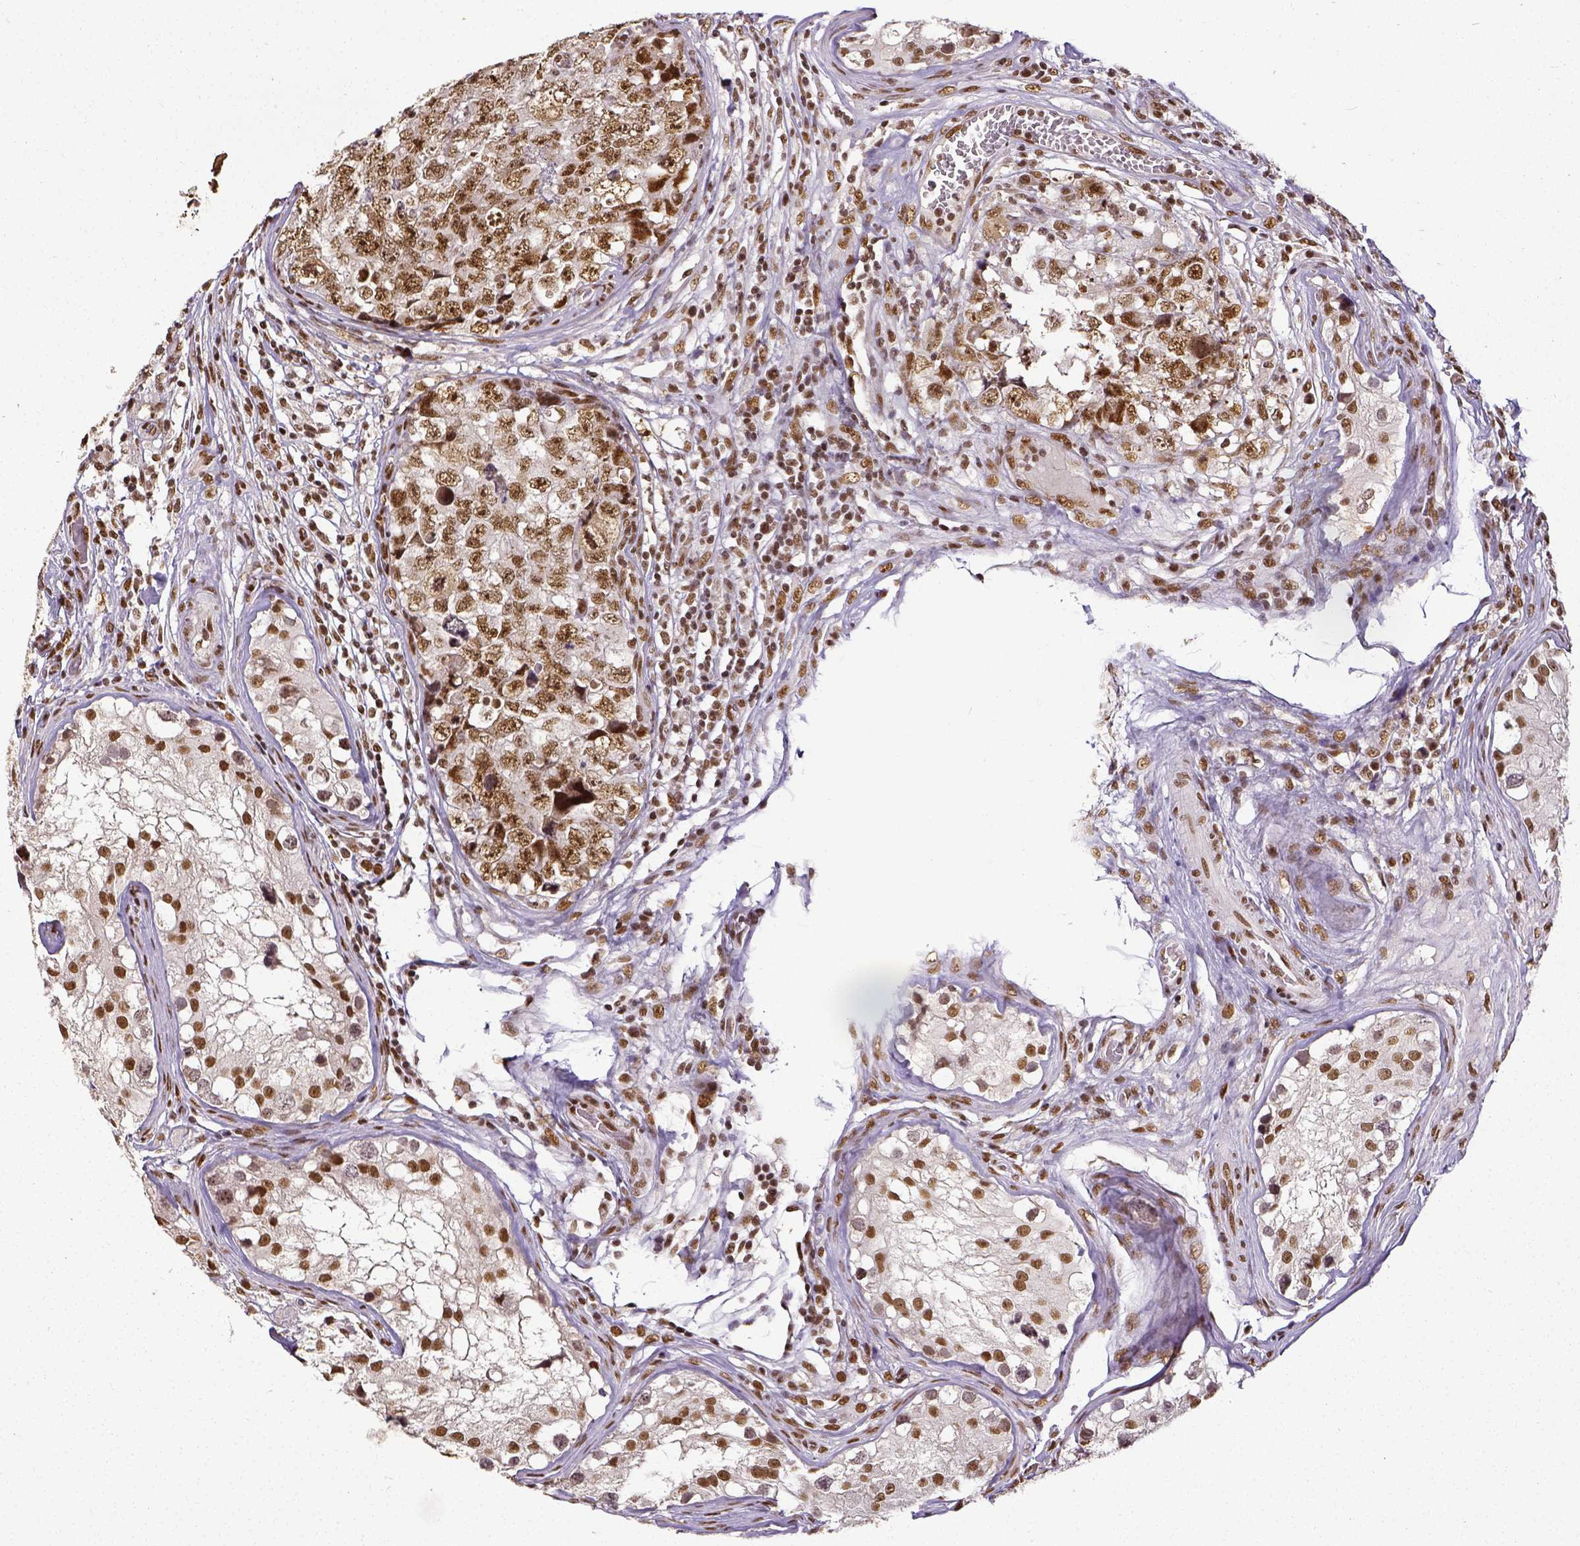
{"staining": {"intensity": "strong", "quantity": ">75%", "location": "nuclear"}, "tissue": "testis cancer", "cell_type": "Tumor cells", "image_type": "cancer", "snomed": [{"axis": "morphology", "description": "Carcinoma, Embryonal, NOS"}, {"axis": "topography", "description": "Testis"}], "caption": "Tumor cells reveal high levels of strong nuclear expression in about >75% of cells in human testis embryonal carcinoma.", "gene": "ATRX", "patient": {"sex": "male", "age": 18}}